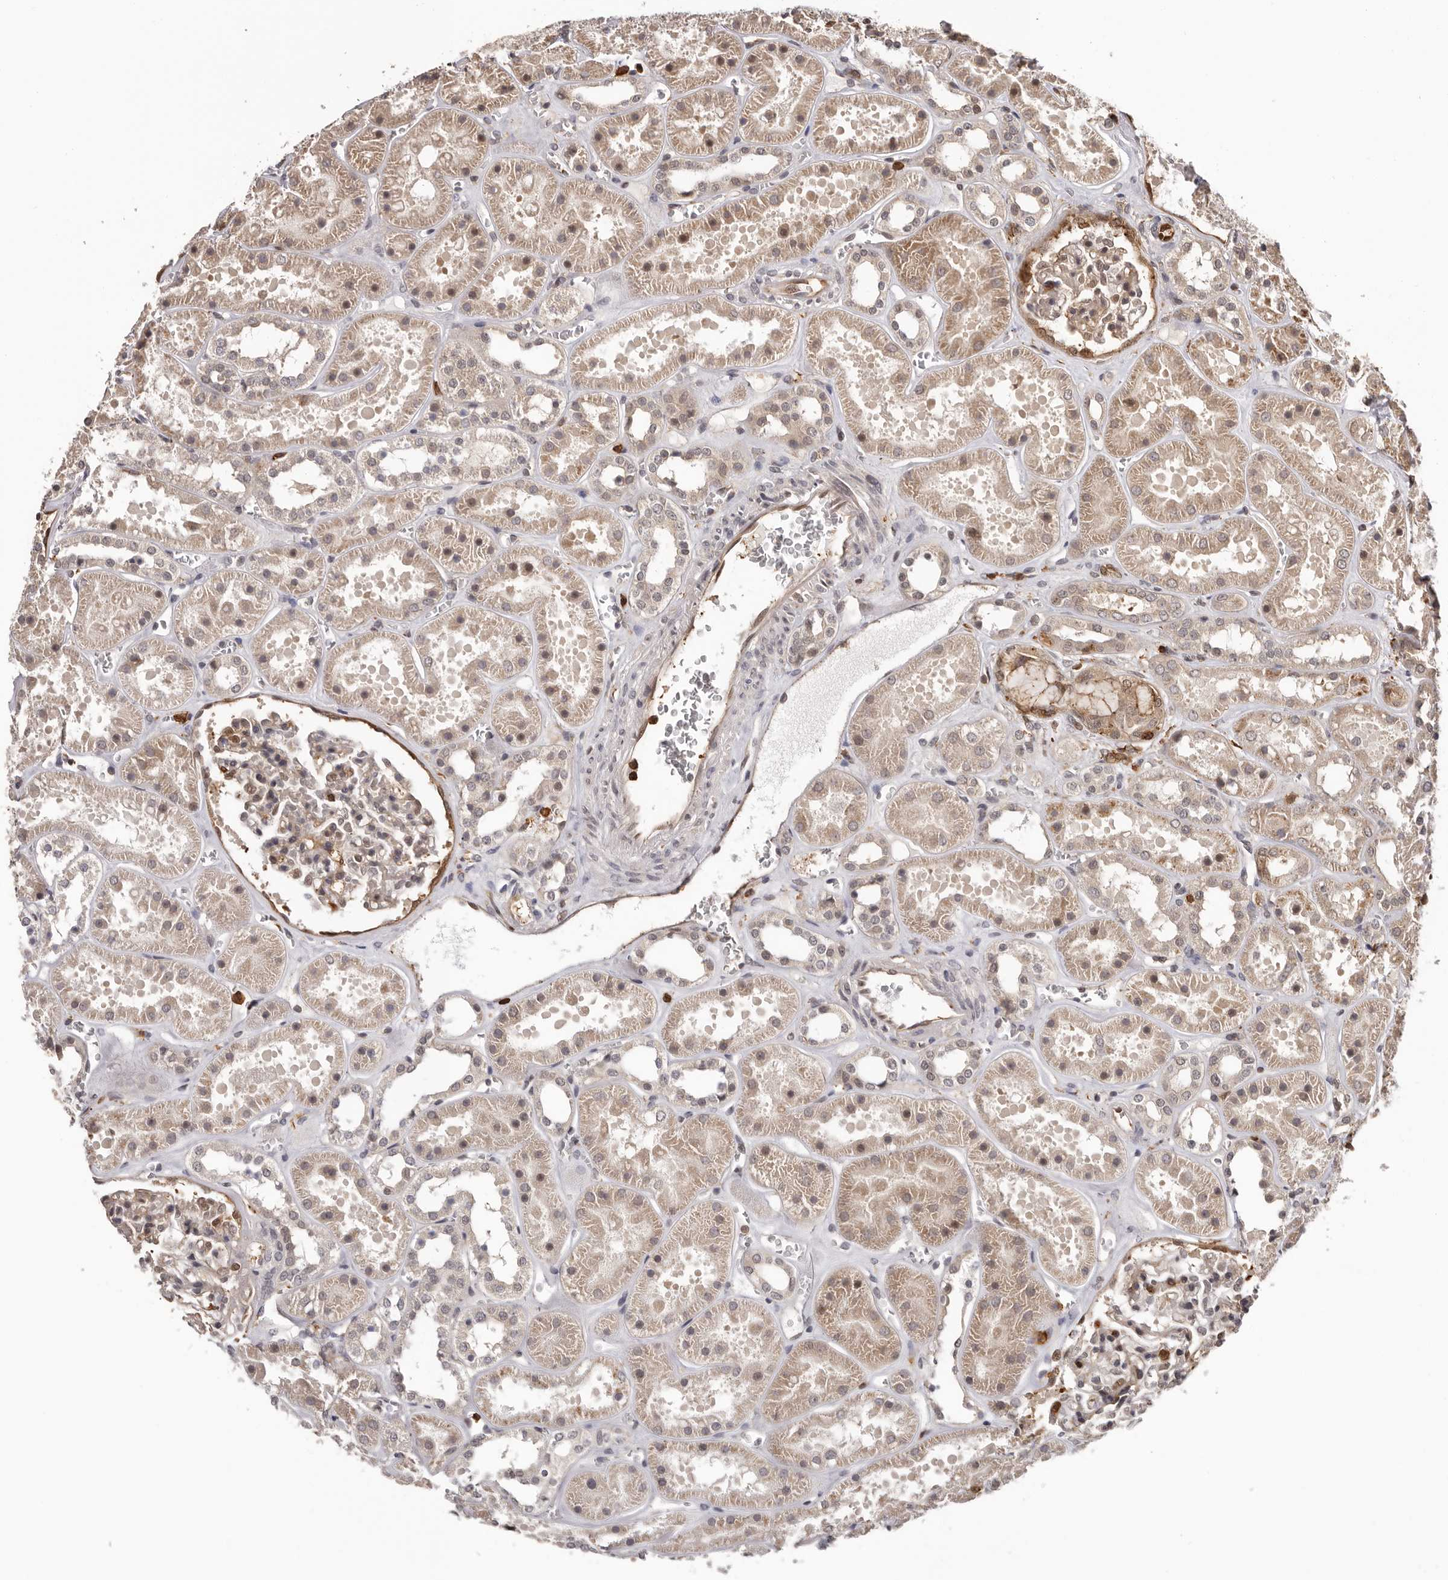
{"staining": {"intensity": "moderate", "quantity": "25%-75%", "location": "cytoplasmic/membranous,nuclear"}, "tissue": "kidney", "cell_type": "Cells in glomeruli", "image_type": "normal", "snomed": [{"axis": "morphology", "description": "Normal tissue, NOS"}, {"axis": "topography", "description": "Kidney"}], "caption": "Immunohistochemical staining of benign human kidney displays moderate cytoplasmic/membranous,nuclear protein positivity in about 25%-75% of cells in glomeruli. (DAB (3,3'-diaminobenzidine) IHC, brown staining for protein, blue staining for nuclei).", "gene": "PRR12", "patient": {"sex": "female", "age": 41}}